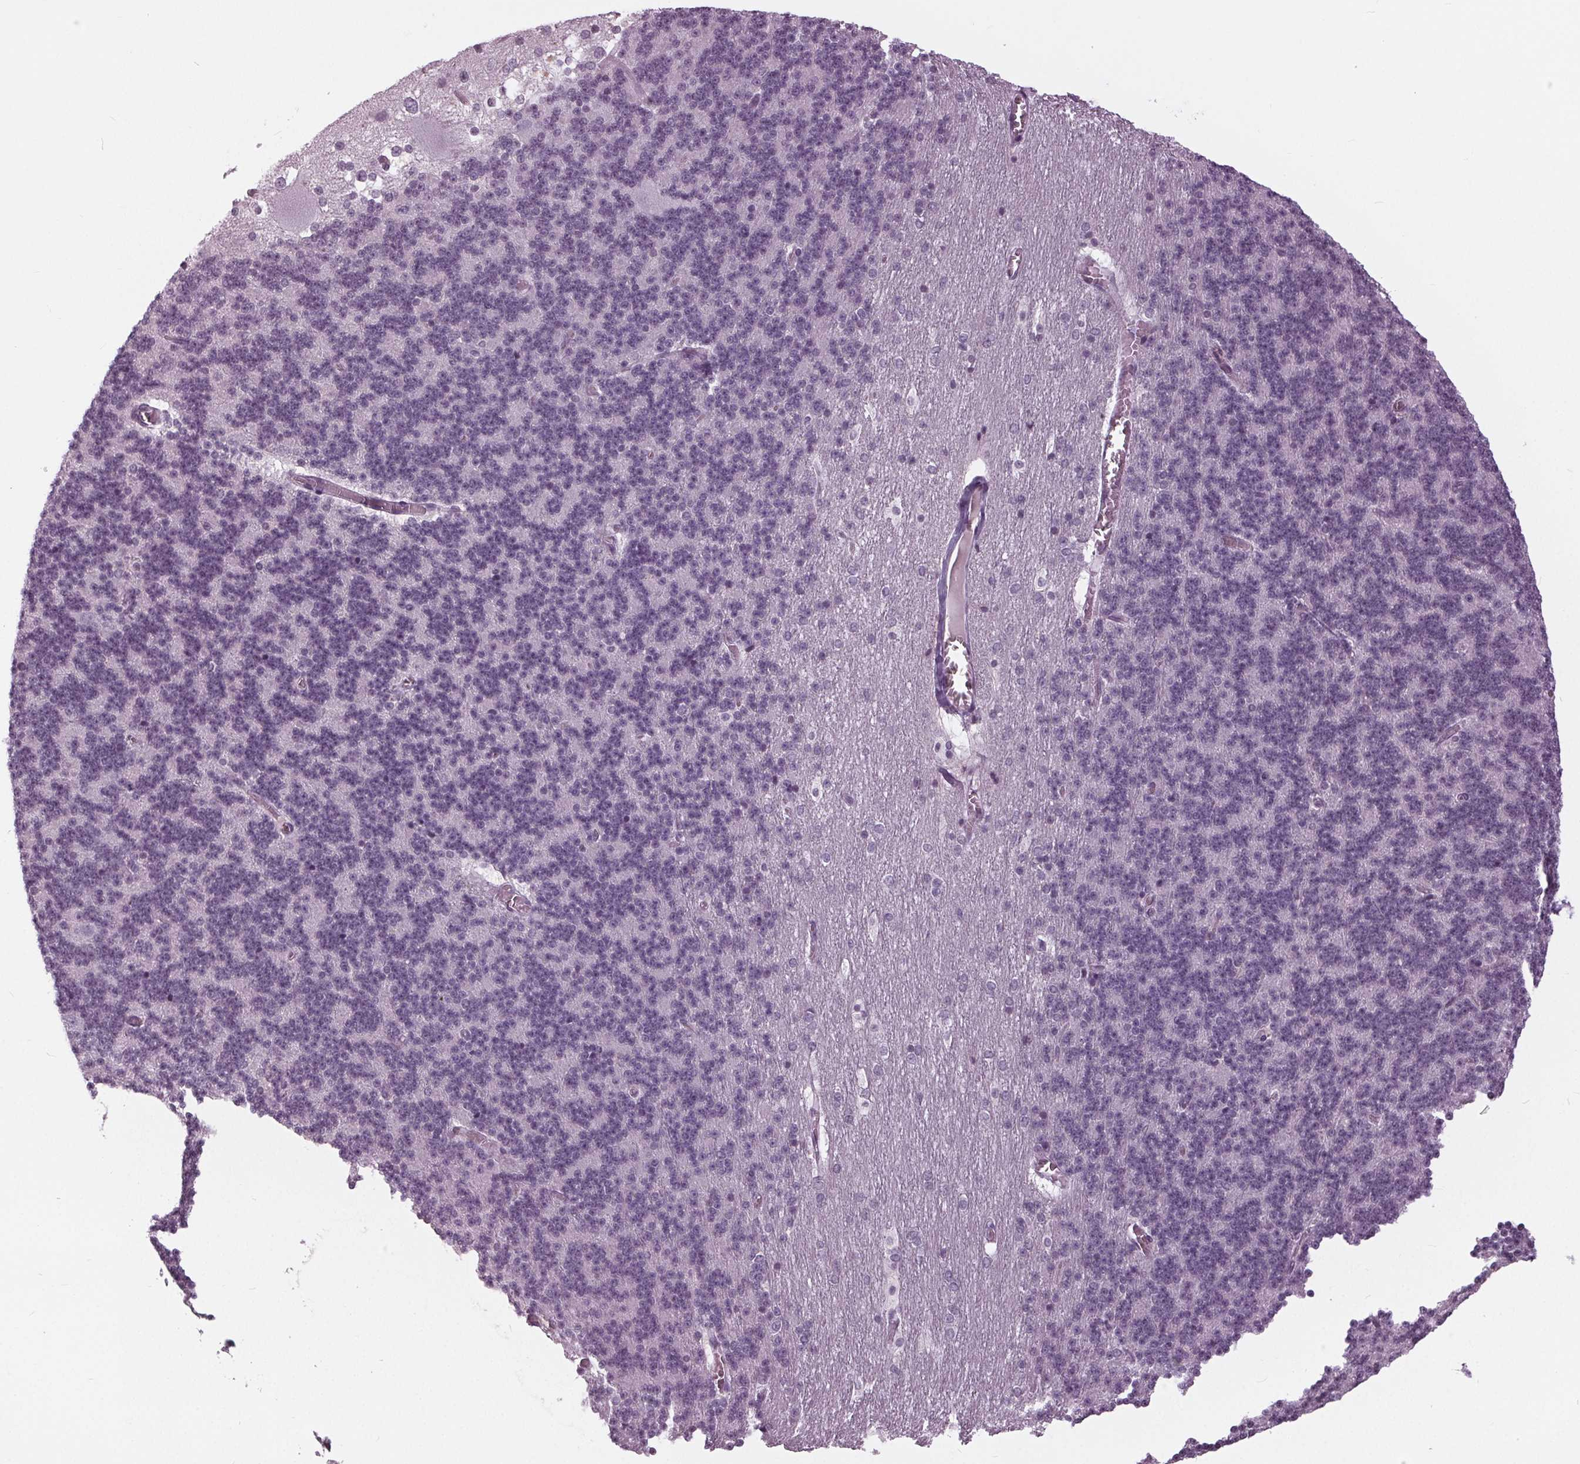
{"staining": {"intensity": "negative", "quantity": "none", "location": "none"}, "tissue": "cerebellum", "cell_type": "Cells in granular layer", "image_type": "normal", "snomed": [{"axis": "morphology", "description": "Normal tissue, NOS"}, {"axis": "topography", "description": "Cerebellum"}], "caption": "A photomicrograph of cerebellum stained for a protein displays no brown staining in cells in granular layer.", "gene": "SLC9A4", "patient": {"sex": "female", "age": 19}}